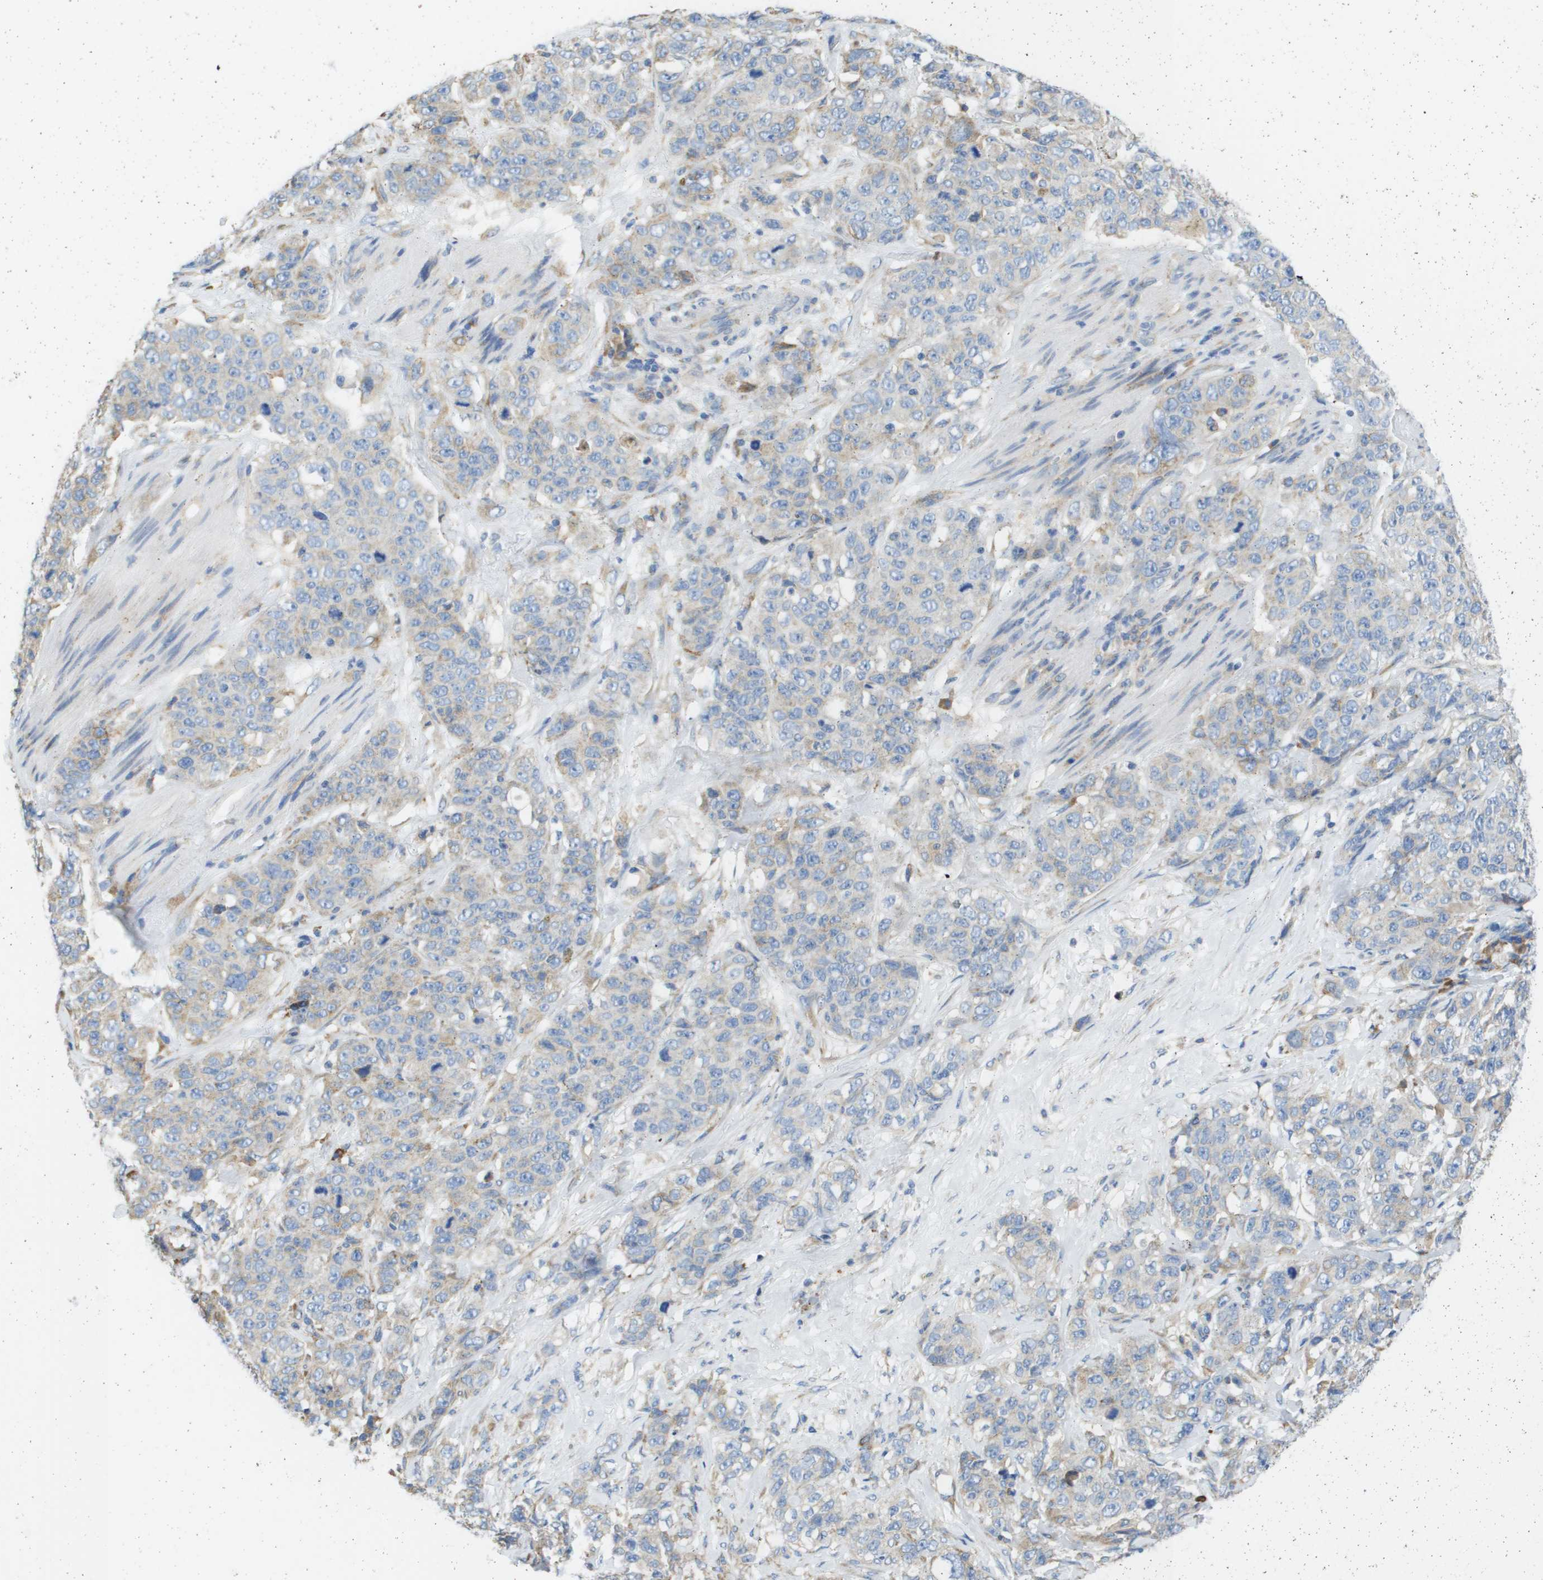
{"staining": {"intensity": "weak", "quantity": "25%-75%", "location": "cytoplasmic/membranous"}, "tissue": "stomach cancer", "cell_type": "Tumor cells", "image_type": "cancer", "snomed": [{"axis": "morphology", "description": "Adenocarcinoma, NOS"}, {"axis": "topography", "description": "Stomach"}], "caption": "Stomach adenocarcinoma was stained to show a protein in brown. There is low levels of weak cytoplasmic/membranous staining in approximately 25%-75% of tumor cells.", "gene": "SDR42E1", "patient": {"sex": "male", "age": 48}}